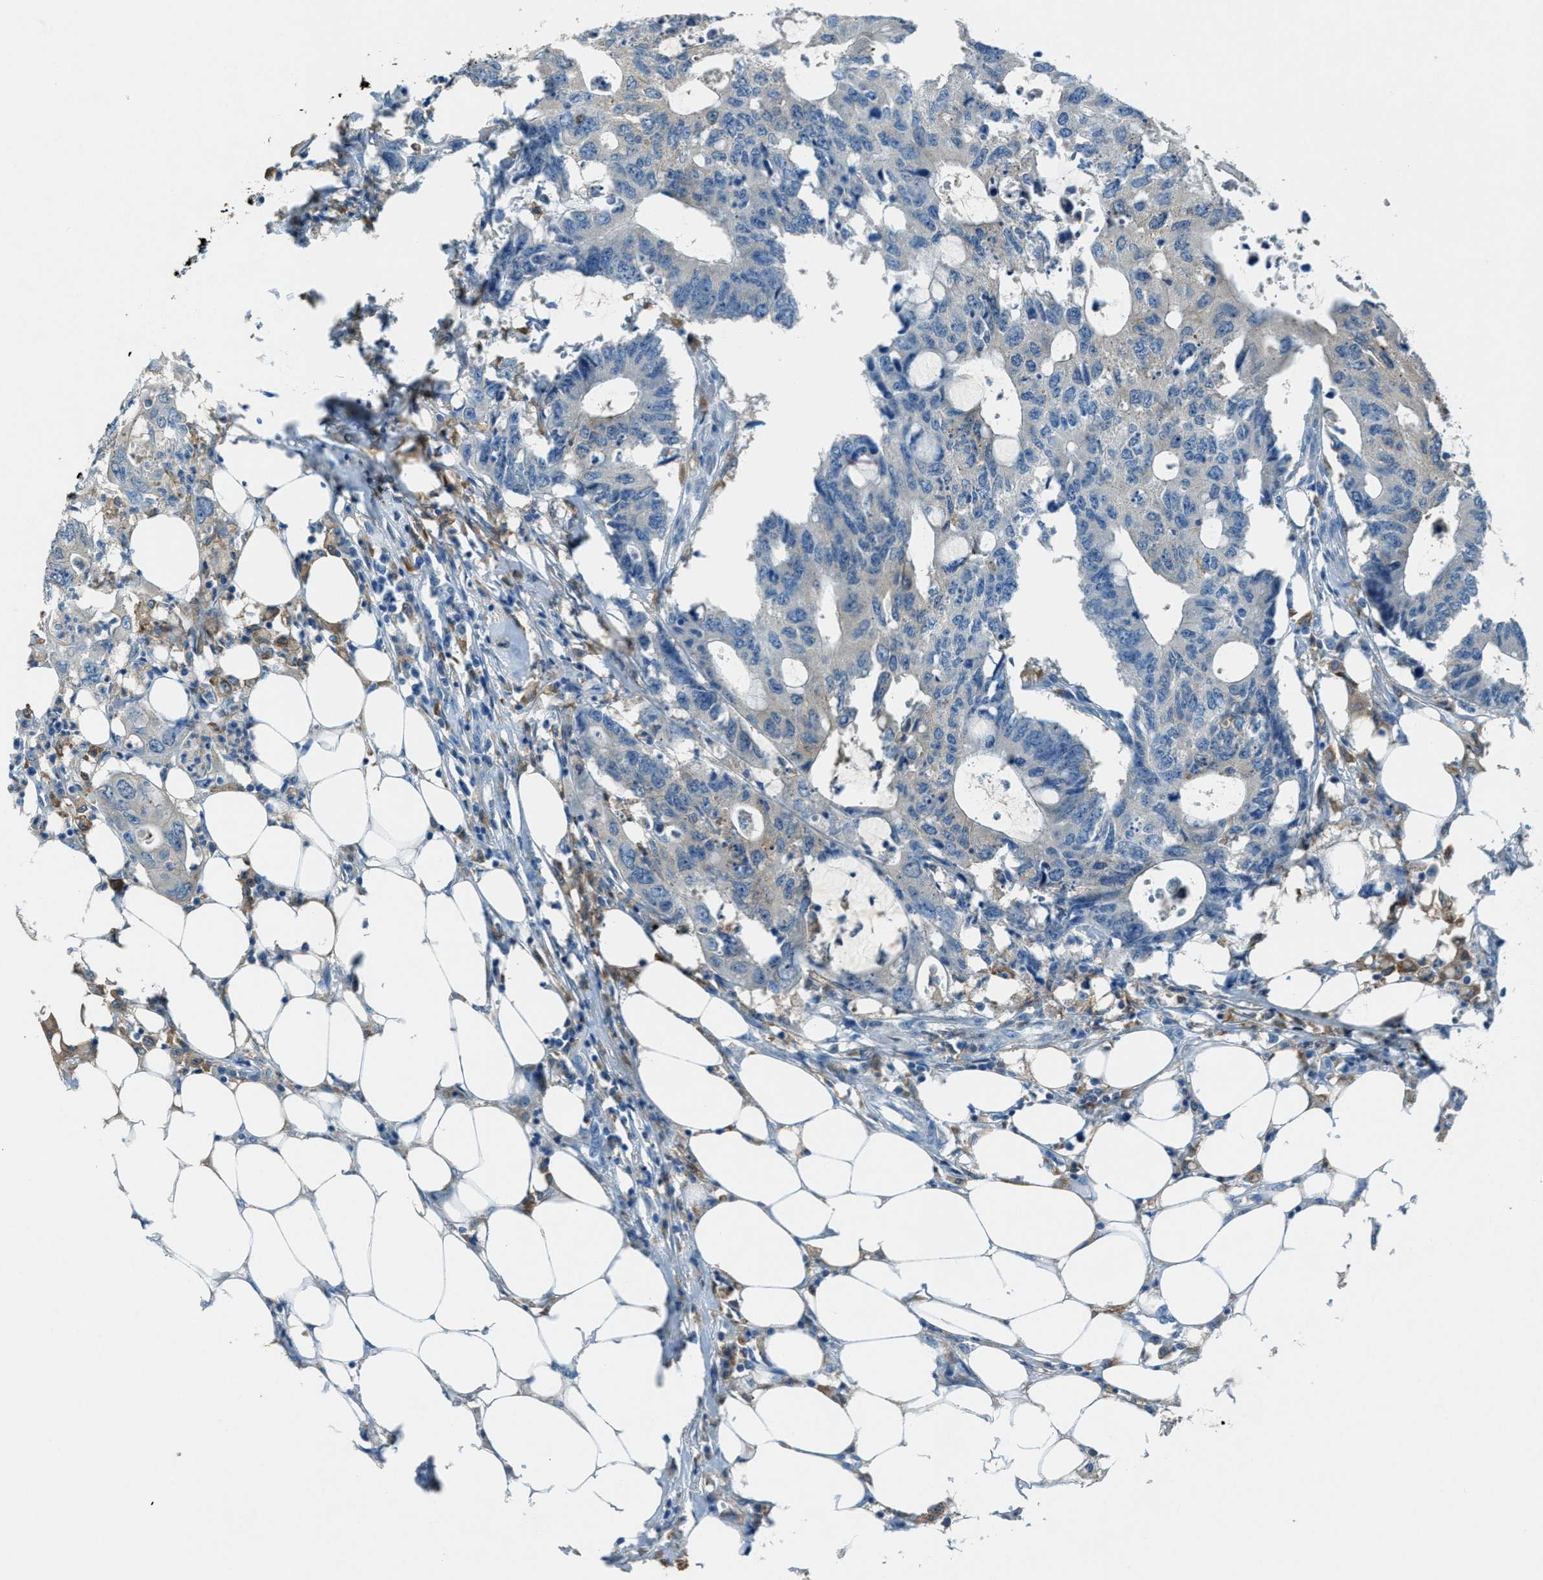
{"staining": {"intensity": "negative", "quantity": "none", "location": "none"}, "tissue": "colorectal cancer", "cell_type": "Tumor cells", "image_type": "cancer", "snomed": [{"axis": "morphology", "description": "Adenocarcinoma, NOS"}, {"axis": "topography", "description": "Colon"}], "caption": "Immunohistochemical staining of adenocarcinoma (colorectal) exhibits no significant staining in tumor cells. Nuclei are stained in blue.", "gene": "MATCAP2", "patient": {"sex": "male", "age": 71}}